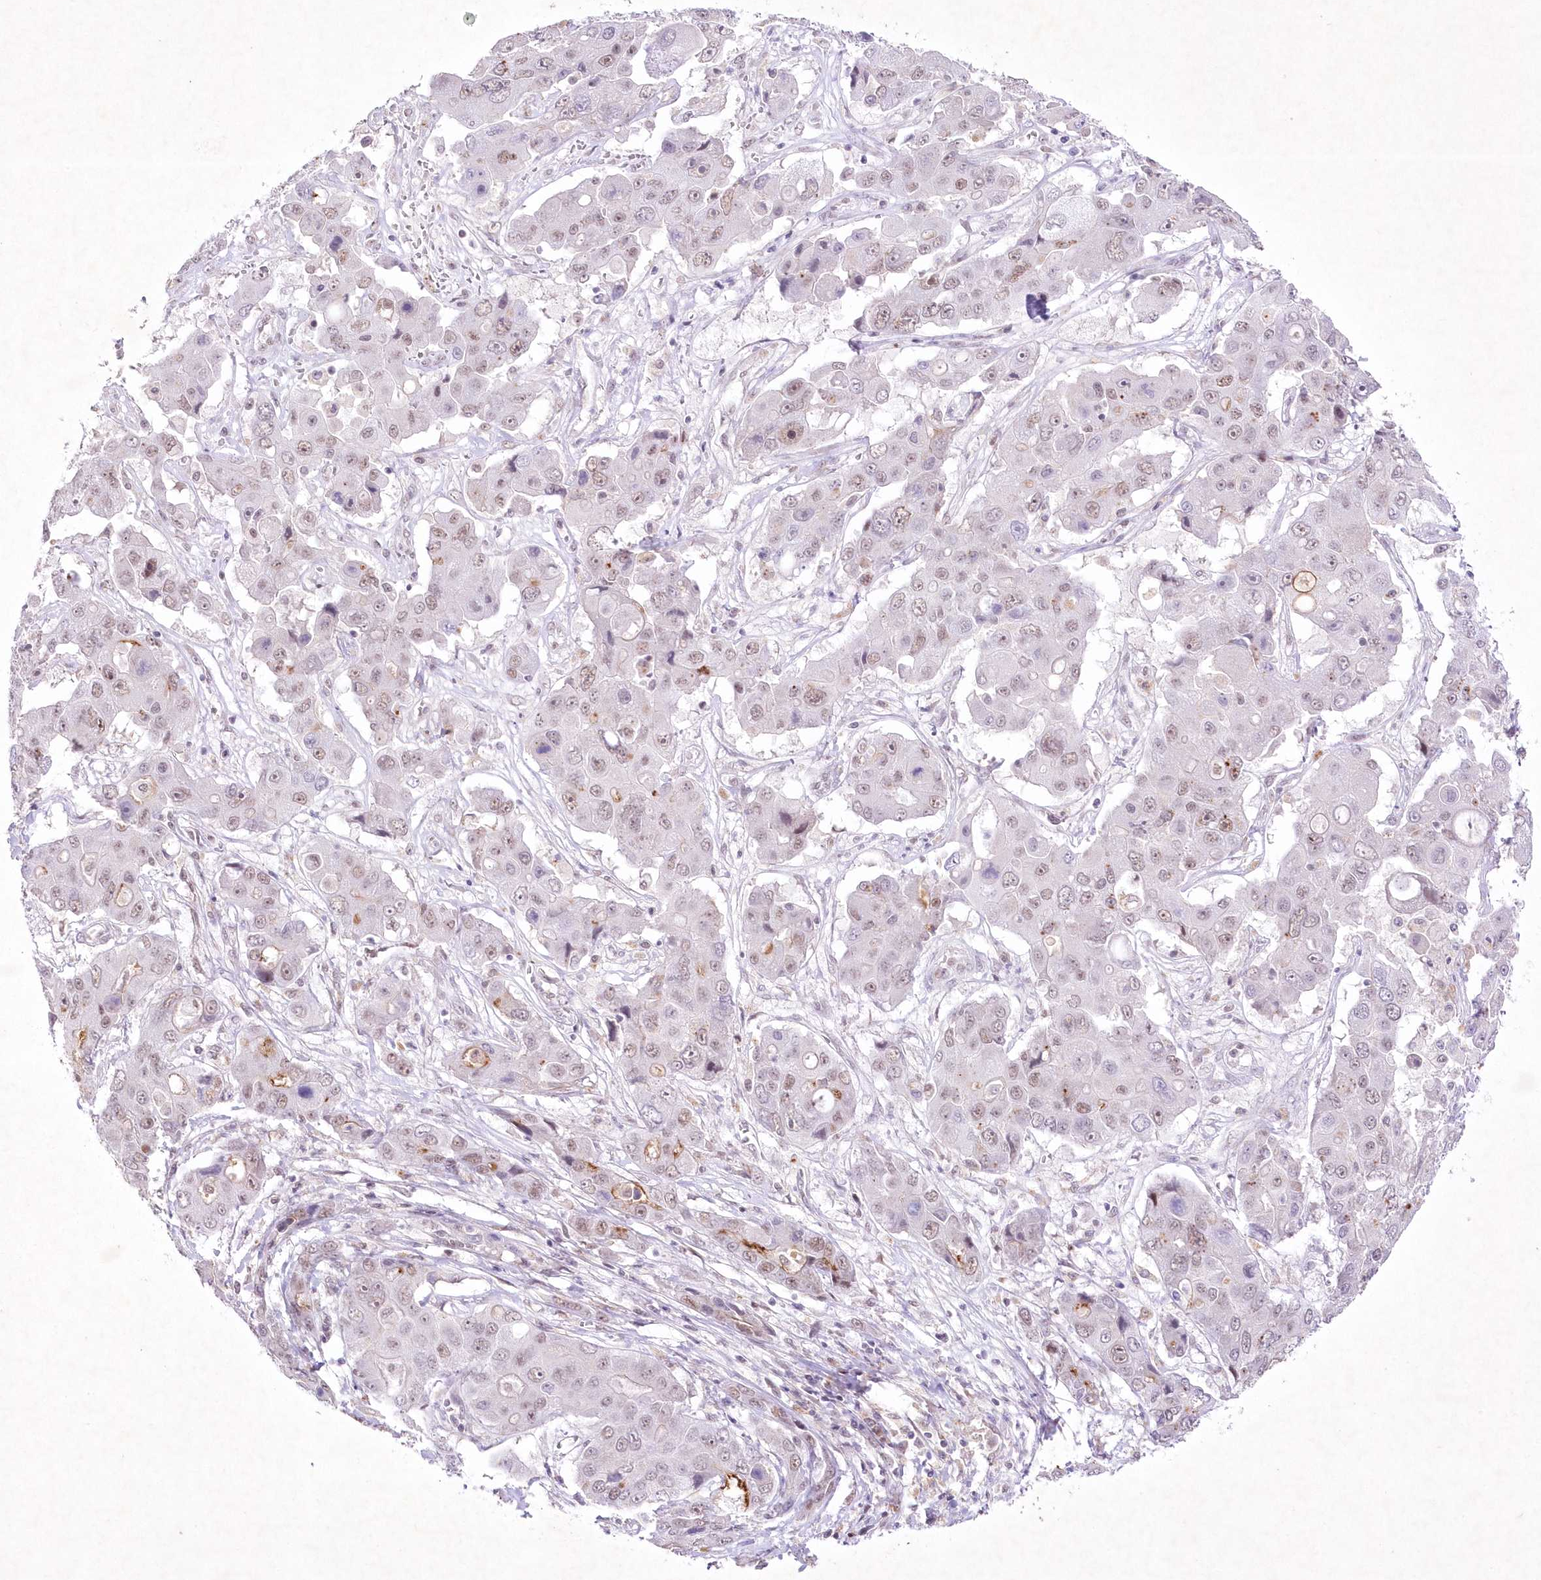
{"staining": {"intensity": "moderate", "quantity": "<25%", "location": "cytoplasmic/membranous,nuclear"}, "tissue": "liver cancer", "cell_type": "Tumor cells", "image_type": "cancer", "snomed": [{"axis": "morphology", "description": "Cholangiocarcinoma"}, {"axis": "topography", "description": "Liver"}], "caption": "Liver cholangiocarcinoma stained for a protein (brown) exhibits moderate cytoplasmic/membranous and nuclear positive staining in approximately <25% of tumor cells.", "gene": "RBM27", "patient": {"sex": "male", "age": 67}}